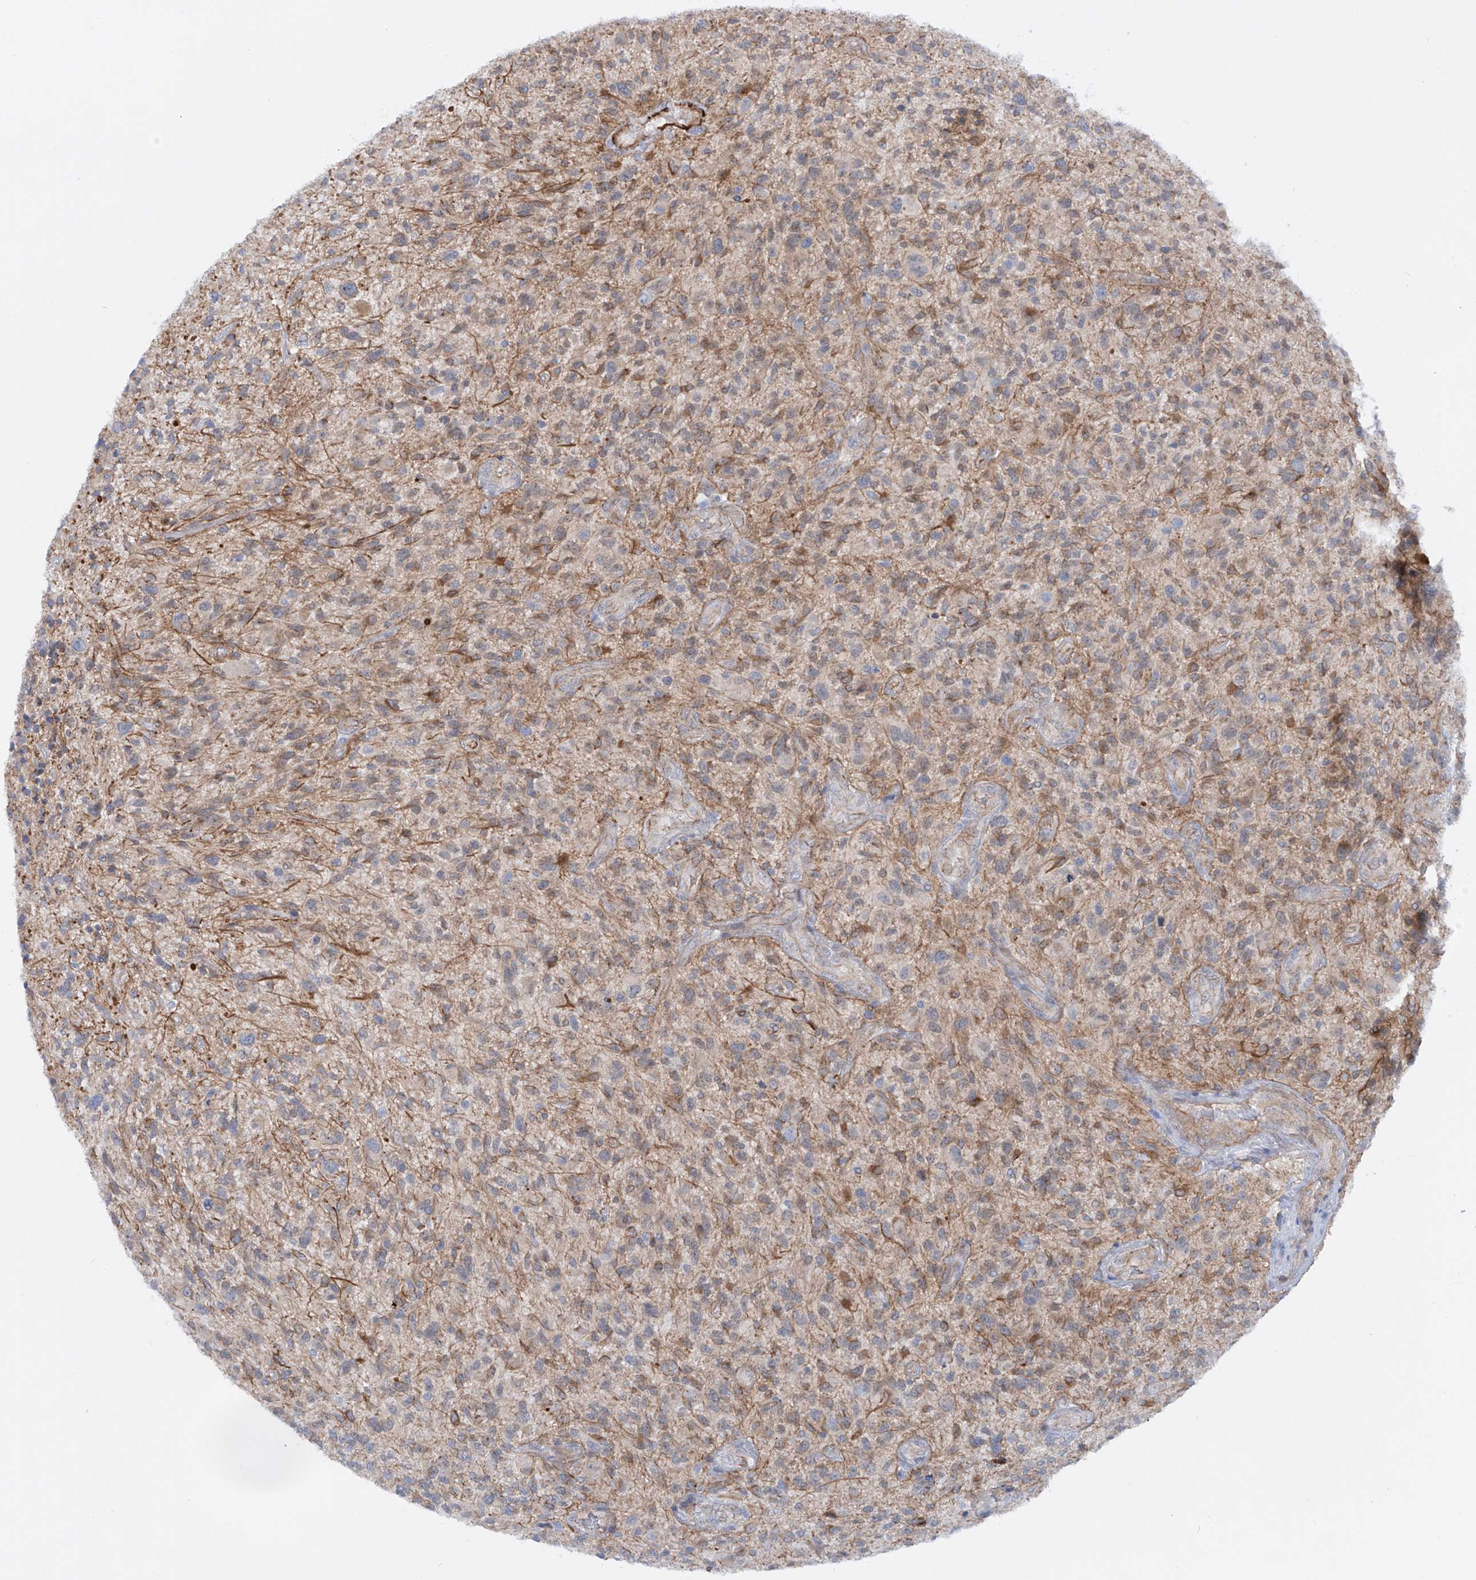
{"staining": {"intensity": "moderate", "quantity": "25%-75%", "location": "cytoplasmic/membranous"}, "tissue": "glioma", "cell_type": "Tumor cells", "image_type": "cancer", "snomed": [{"axis": "morphology", "description": "Glioma, malignant, High grade"}, {"axis": "topography", "description": "Brain"}], "caption": "Glioma stained for a protein displays moderate cytoplasmic/membranous positivity in tumor cells.", "gene": "ZNF490", "patient": {"sex": "male", "age": 47}}